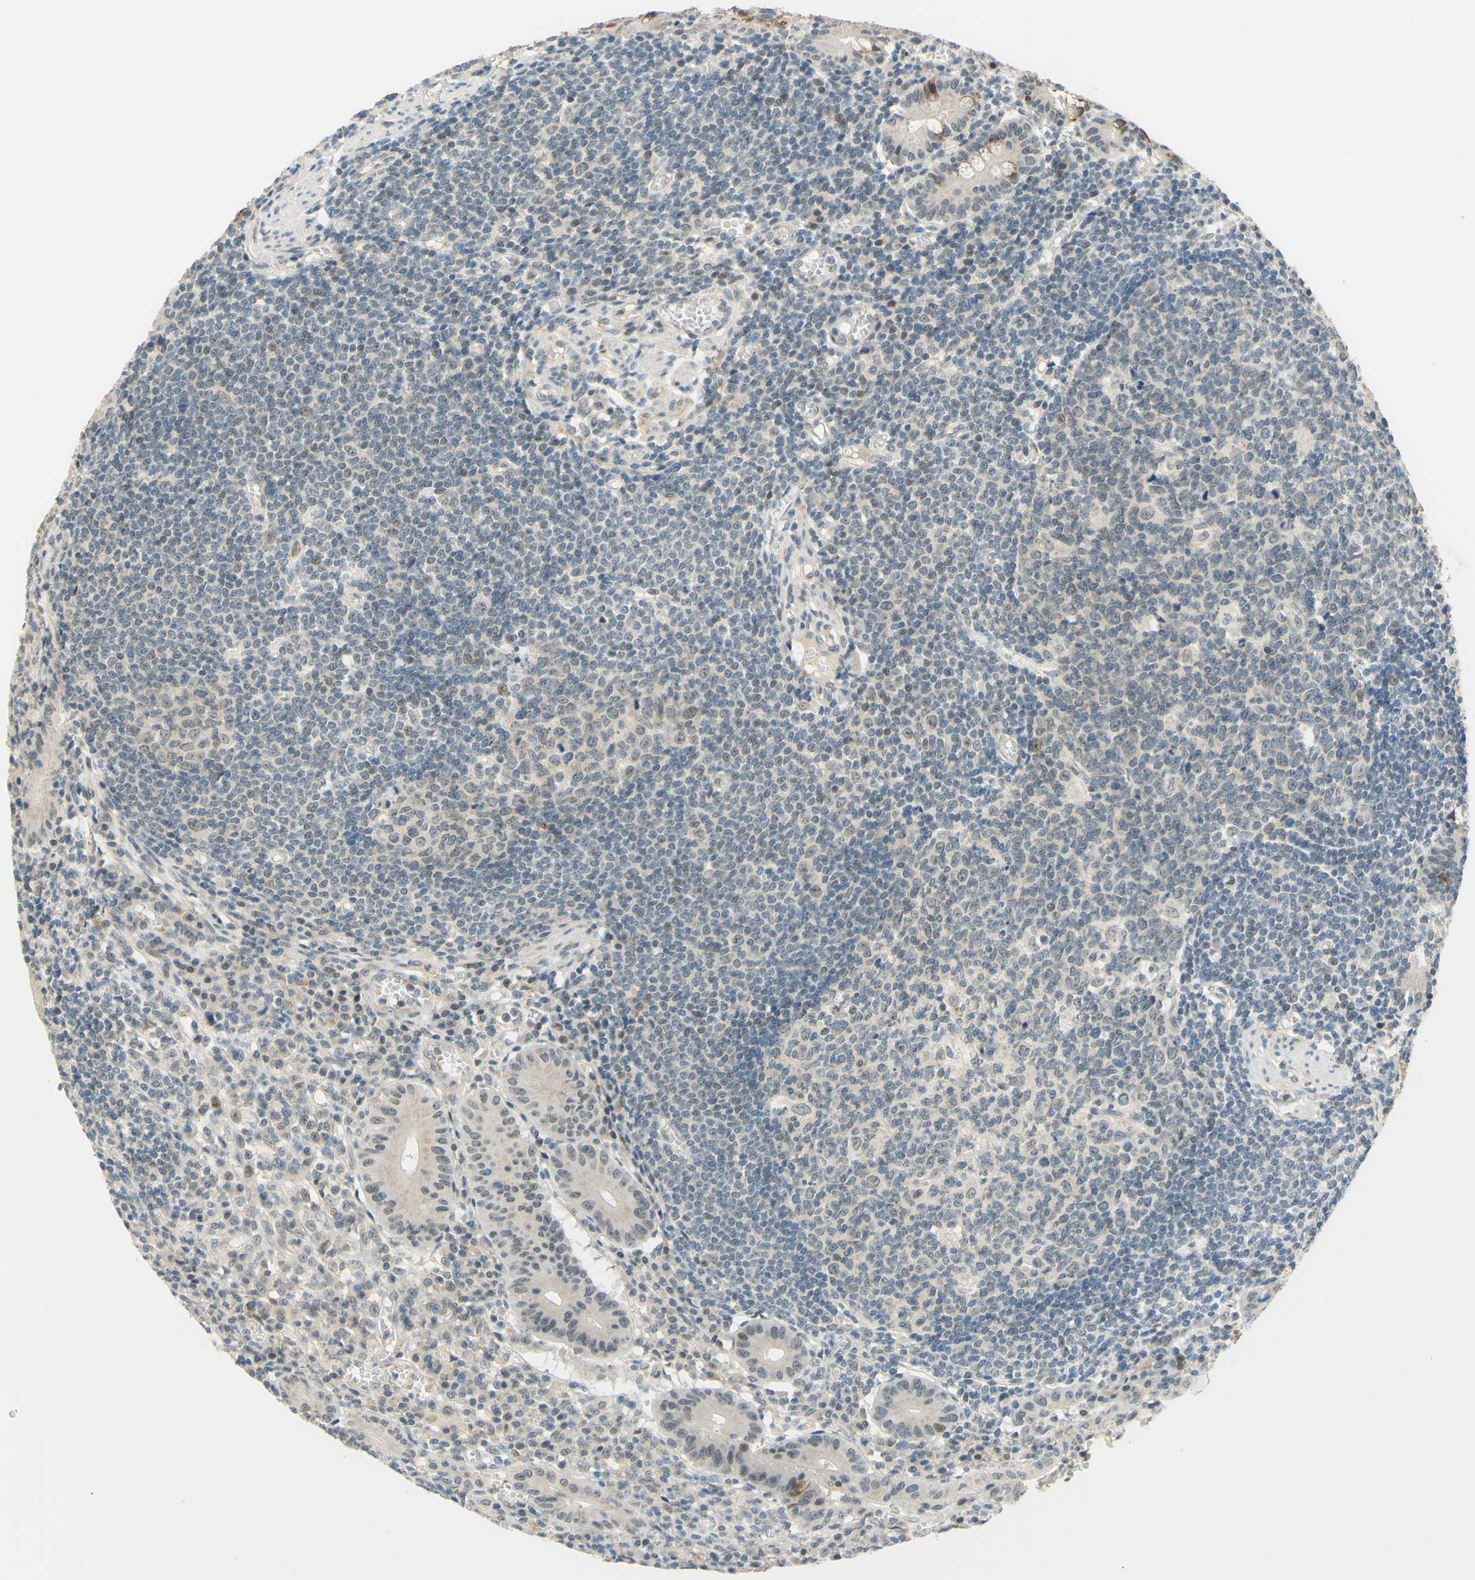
{"staining": {"intensity": "weak", "quantity": ">75%", "location": "cytoplasmic/membranous"}, "tissue": "small intestine", "cell_type": "Glandular cells", "image_type": "normal", "snomed": [{"axis": "morphology", "description": "Normal tissue, NOS"}, {"axis": "morphology", "description": "Cystadenocarcinoma, serous, Metastatic site"}, {"axis": "topography", "description": "Small intestine"}], "caption": "Unremarkable small intestine displays weak cytoplasmic/membranous positivity in approximately >75% of glandular cells, visualized by immunohistochemistry.", "gene": "C2CD2L", "patient": {"sex": "female", "age": 61}}